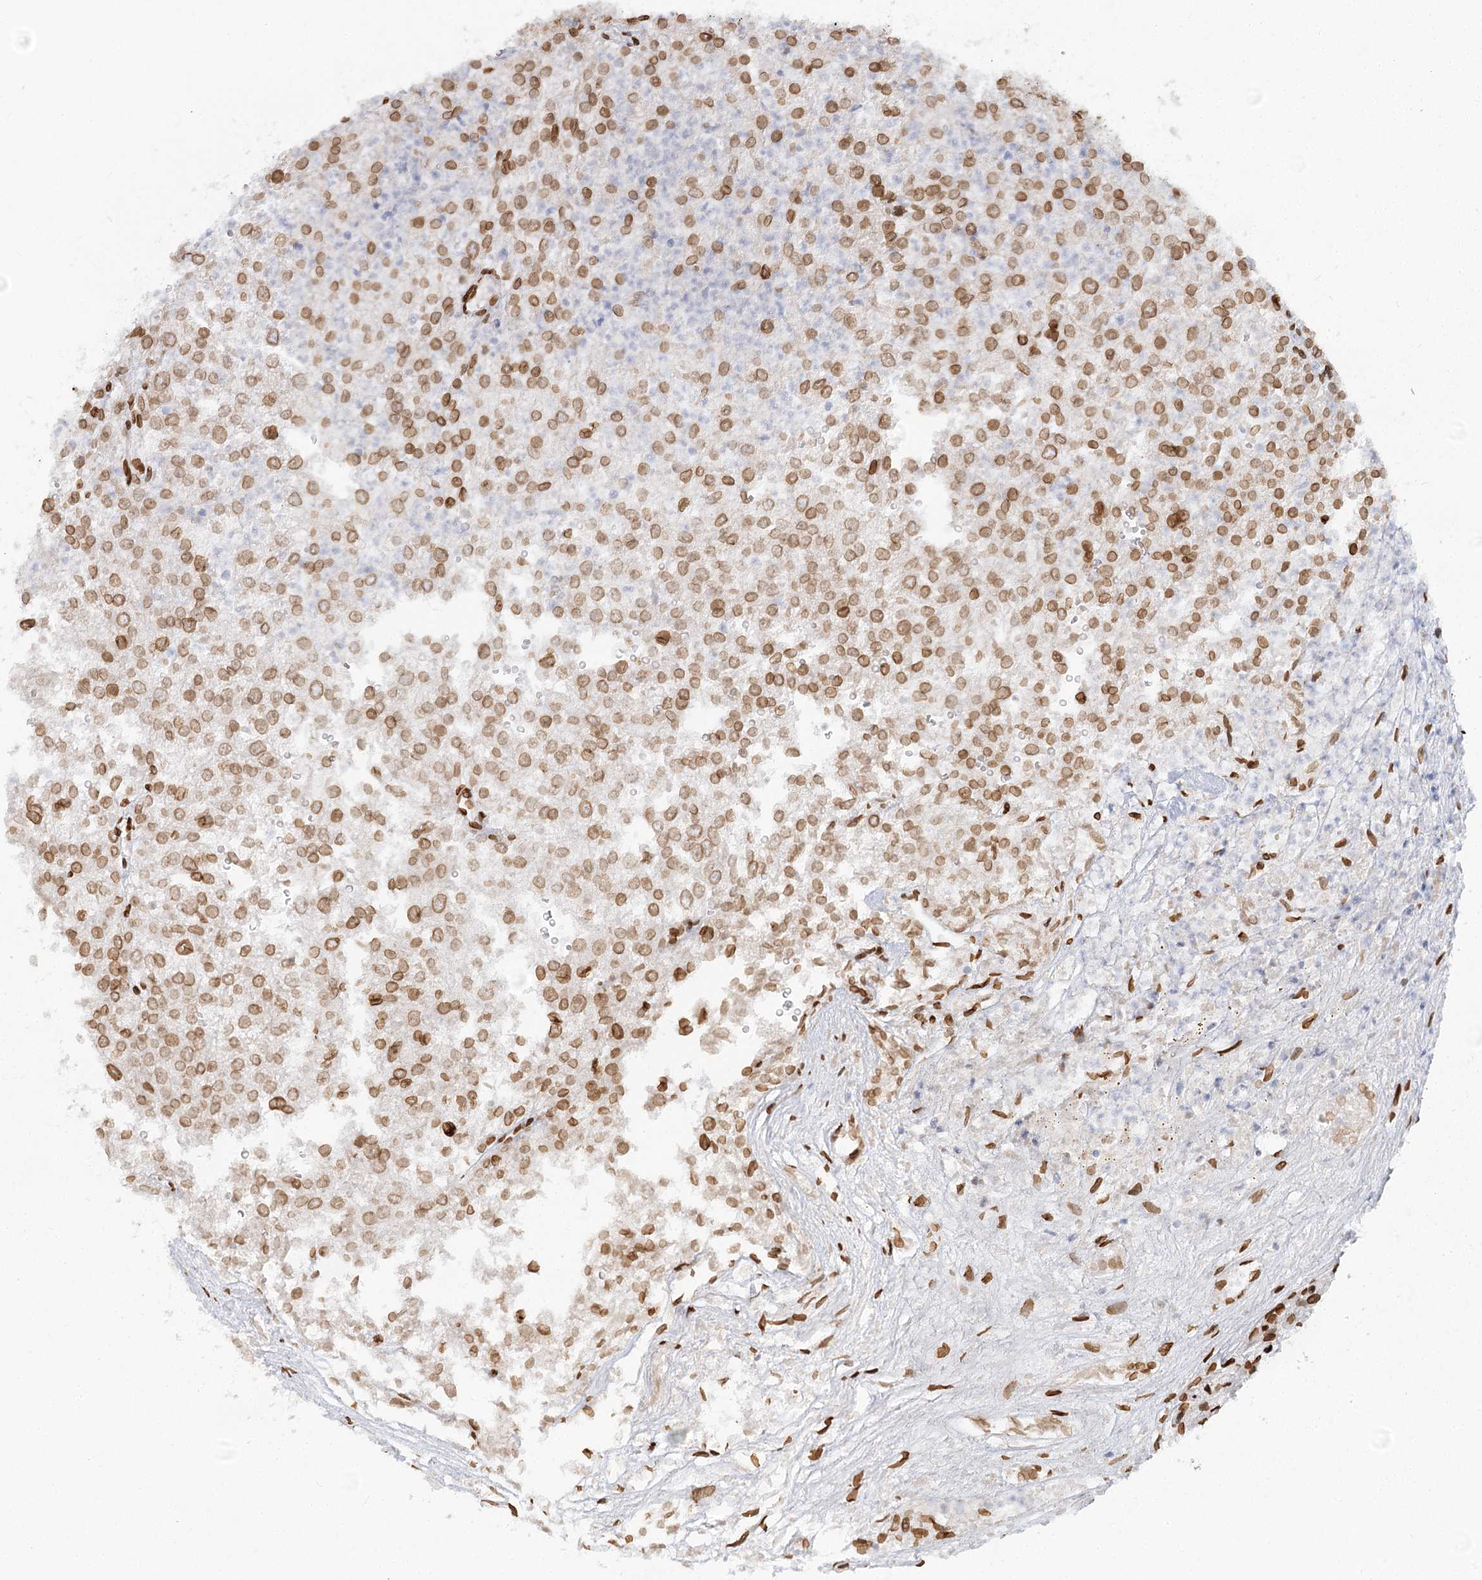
{"staining": {"intensity": "moderate", "quantity": ">75%", "location": "cytoplasmic/membranous,nuclear"}, "tissue": "renal cancer", "cell_type": "Tumor cells", "image_type": "cancer", "snomed": [{"axis": "morphology", "description": "Adenocarcinoma, NOS"}, {"axis": "topography", "description": "Kidney"}], "caption": "High-power microscopy captured an immunohistochemistry (IHC) photomicrograph of renal cancer (adenocarcinoma), revealing moderate cytoplasmic/membranous and nuclear staining in approximately >75% of tumor cells.", "gene": "VWA5A", "patient": {"sex": "female", "age": 54}}